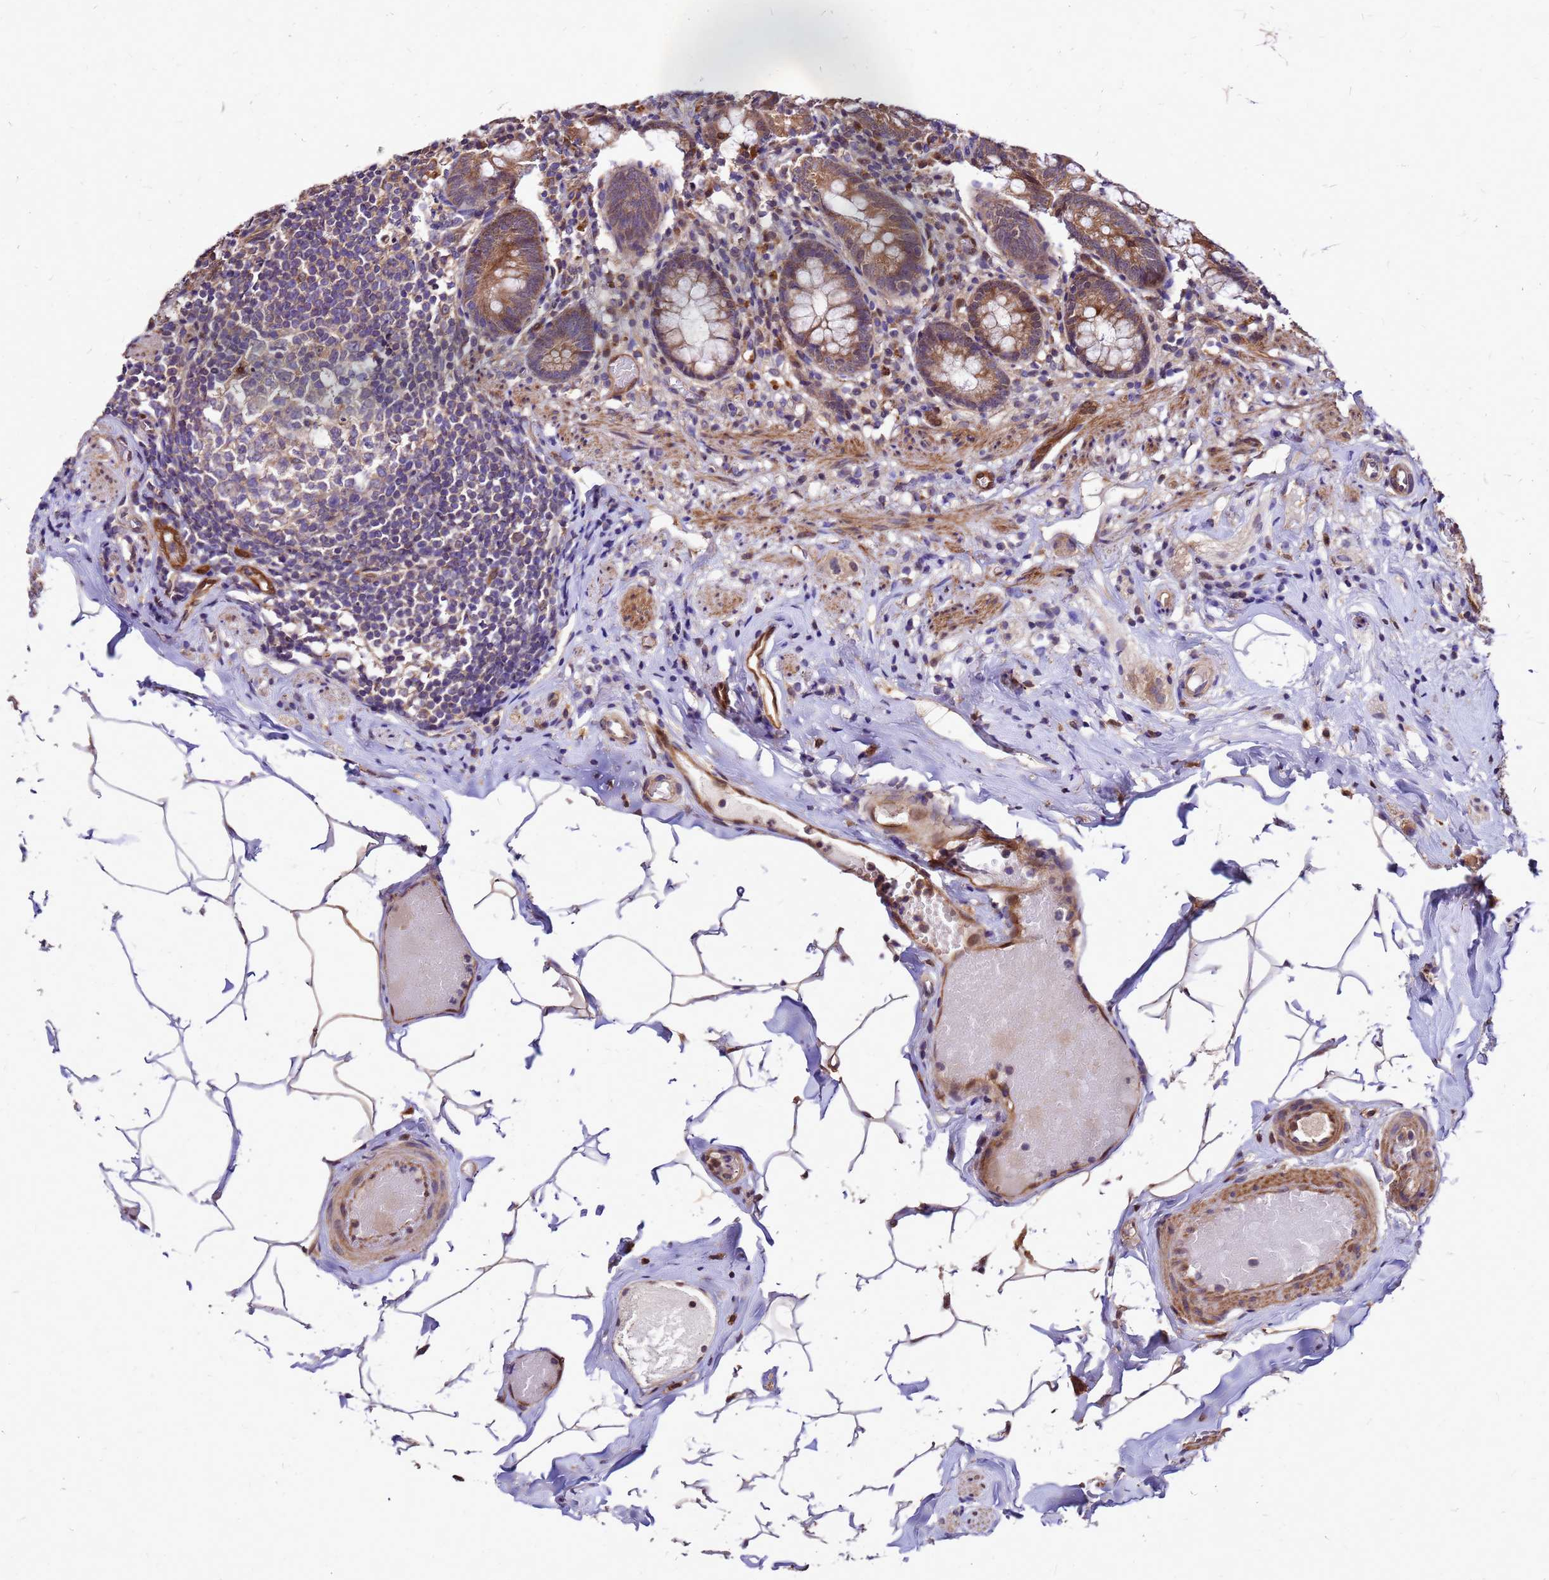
{"staining": {"intensity": "moderate", "quantity": ">75%", "location": "cytoplasmic/membranous"}, "tissue": "appendix", "cell_type": "Glandular cells", "image_type": "normal", "snomed": [{"axis": "morphology", "description": "Normal tissue, NOS"}, {"axis": "topography", "description": "Appendix"}], "caption": "Appendix stained with DAB IHC shows medium levels of moderate cytoplasmic/membranous staining in approximately >75% of glandular cells. The staining is performed using DAB (3,3'-diaminobenzidine) brown chromogen to label protein expression. The nuclei are counter-stained blue using hematoxylin.", "gene": "DUSP23", "patient": {"sex": "male", "age": 55}}